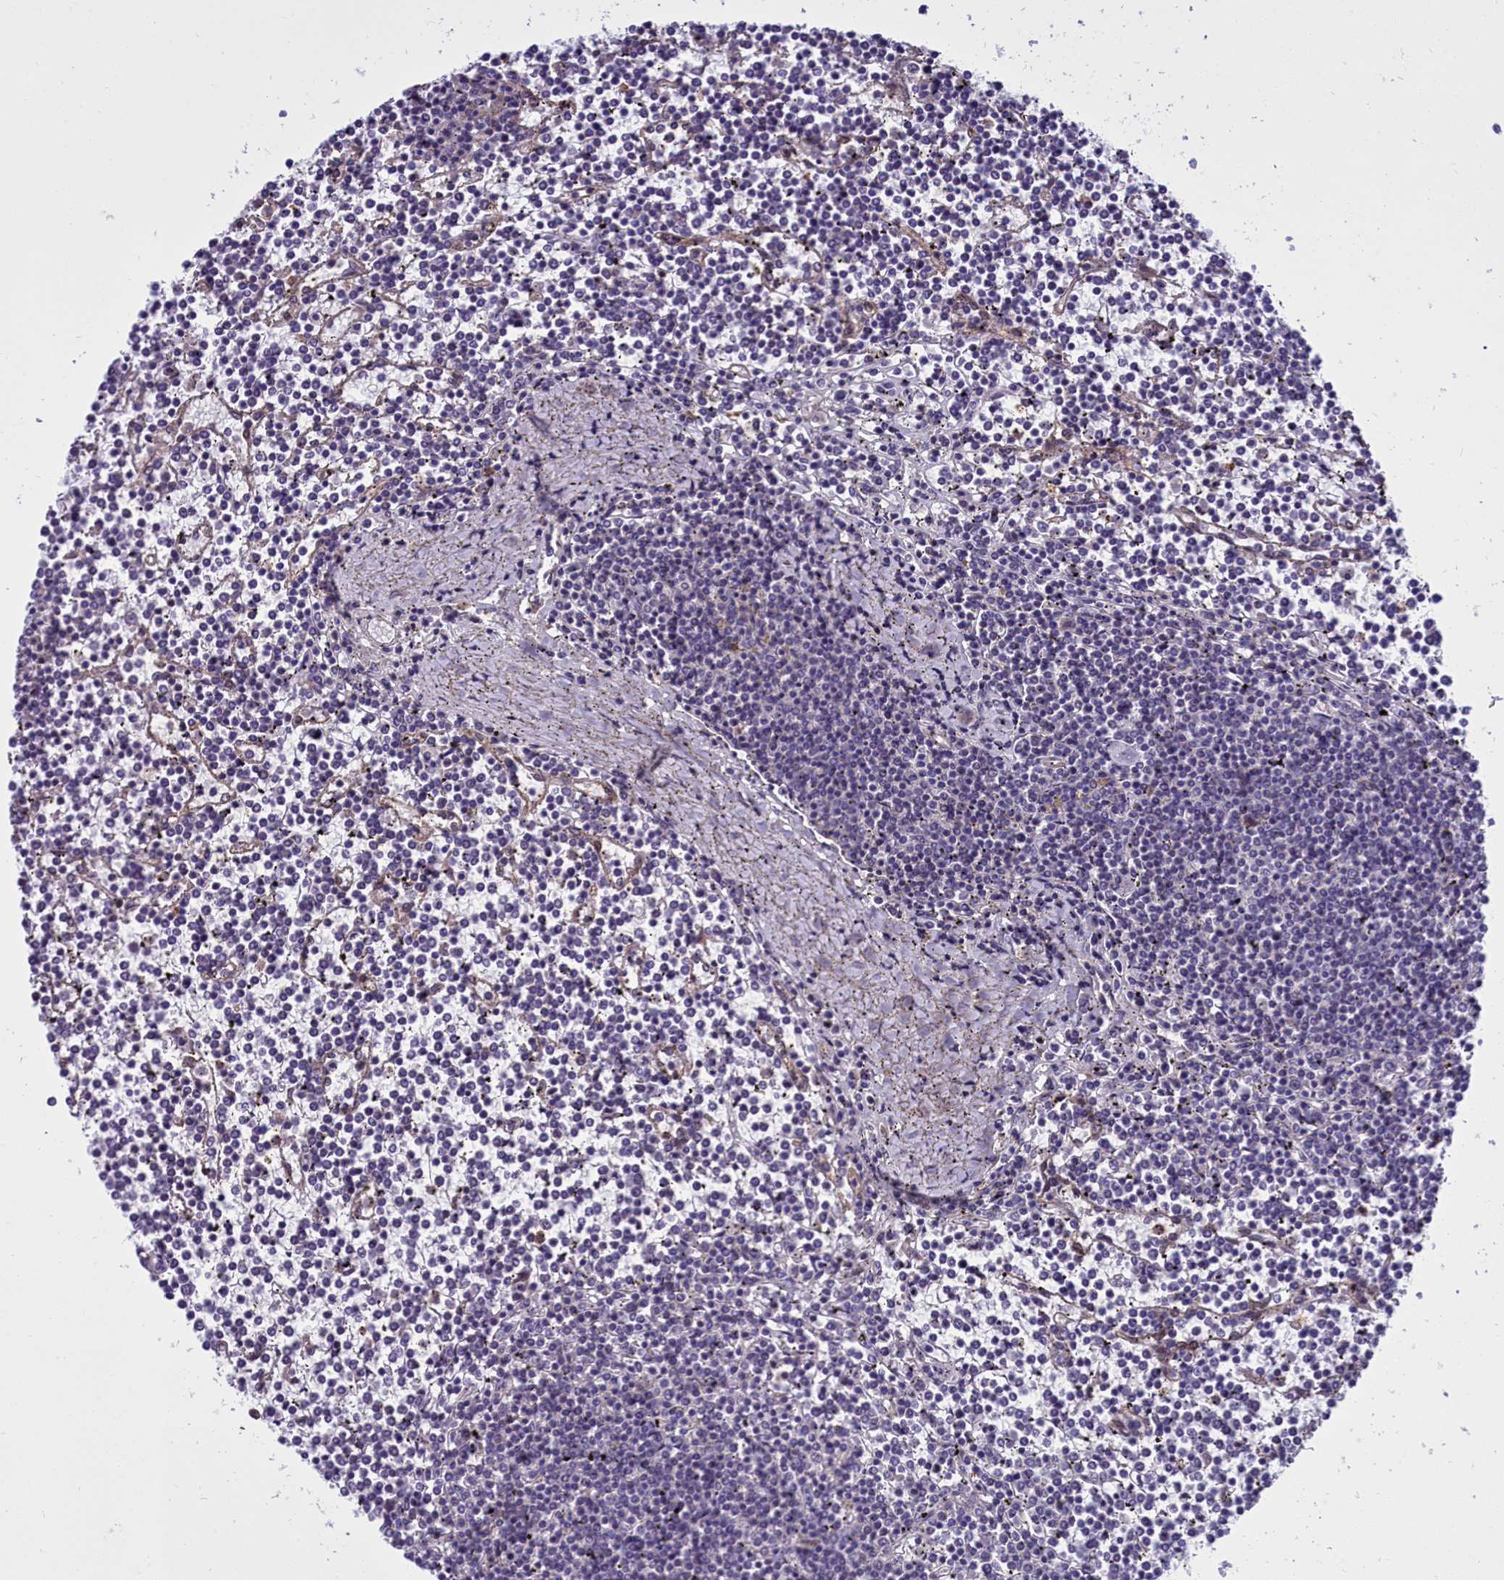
{"staining": {"intensity": "negative", "quantity": "none", "location": "none"}, "tissue": "lymphoma", "cell_type": "Tumor cells", "image_type": "cancer", "snomed": [{"axis": "morphology", "description": "Malignant lymphoma, non-Hodgkin's type, Low grade"}, {"axis": "topography", "description": "Spleen"}], "caption": "Immunohistochemistry (IHC) image of human malignant lymphoma, non-Hodgkin's type (low-grade) stained for a protein (brown), which demonstrates no expression in tumor cells. The staining was performed using DAB (3,3'-diaminobenzidine) to visualize the protein expression in brown, while the nuclei were stained in blue with hematoxylin (Magnification: 20x).", "gene": "BCAR1", "patient": {"sex": "female", "age": 19}}